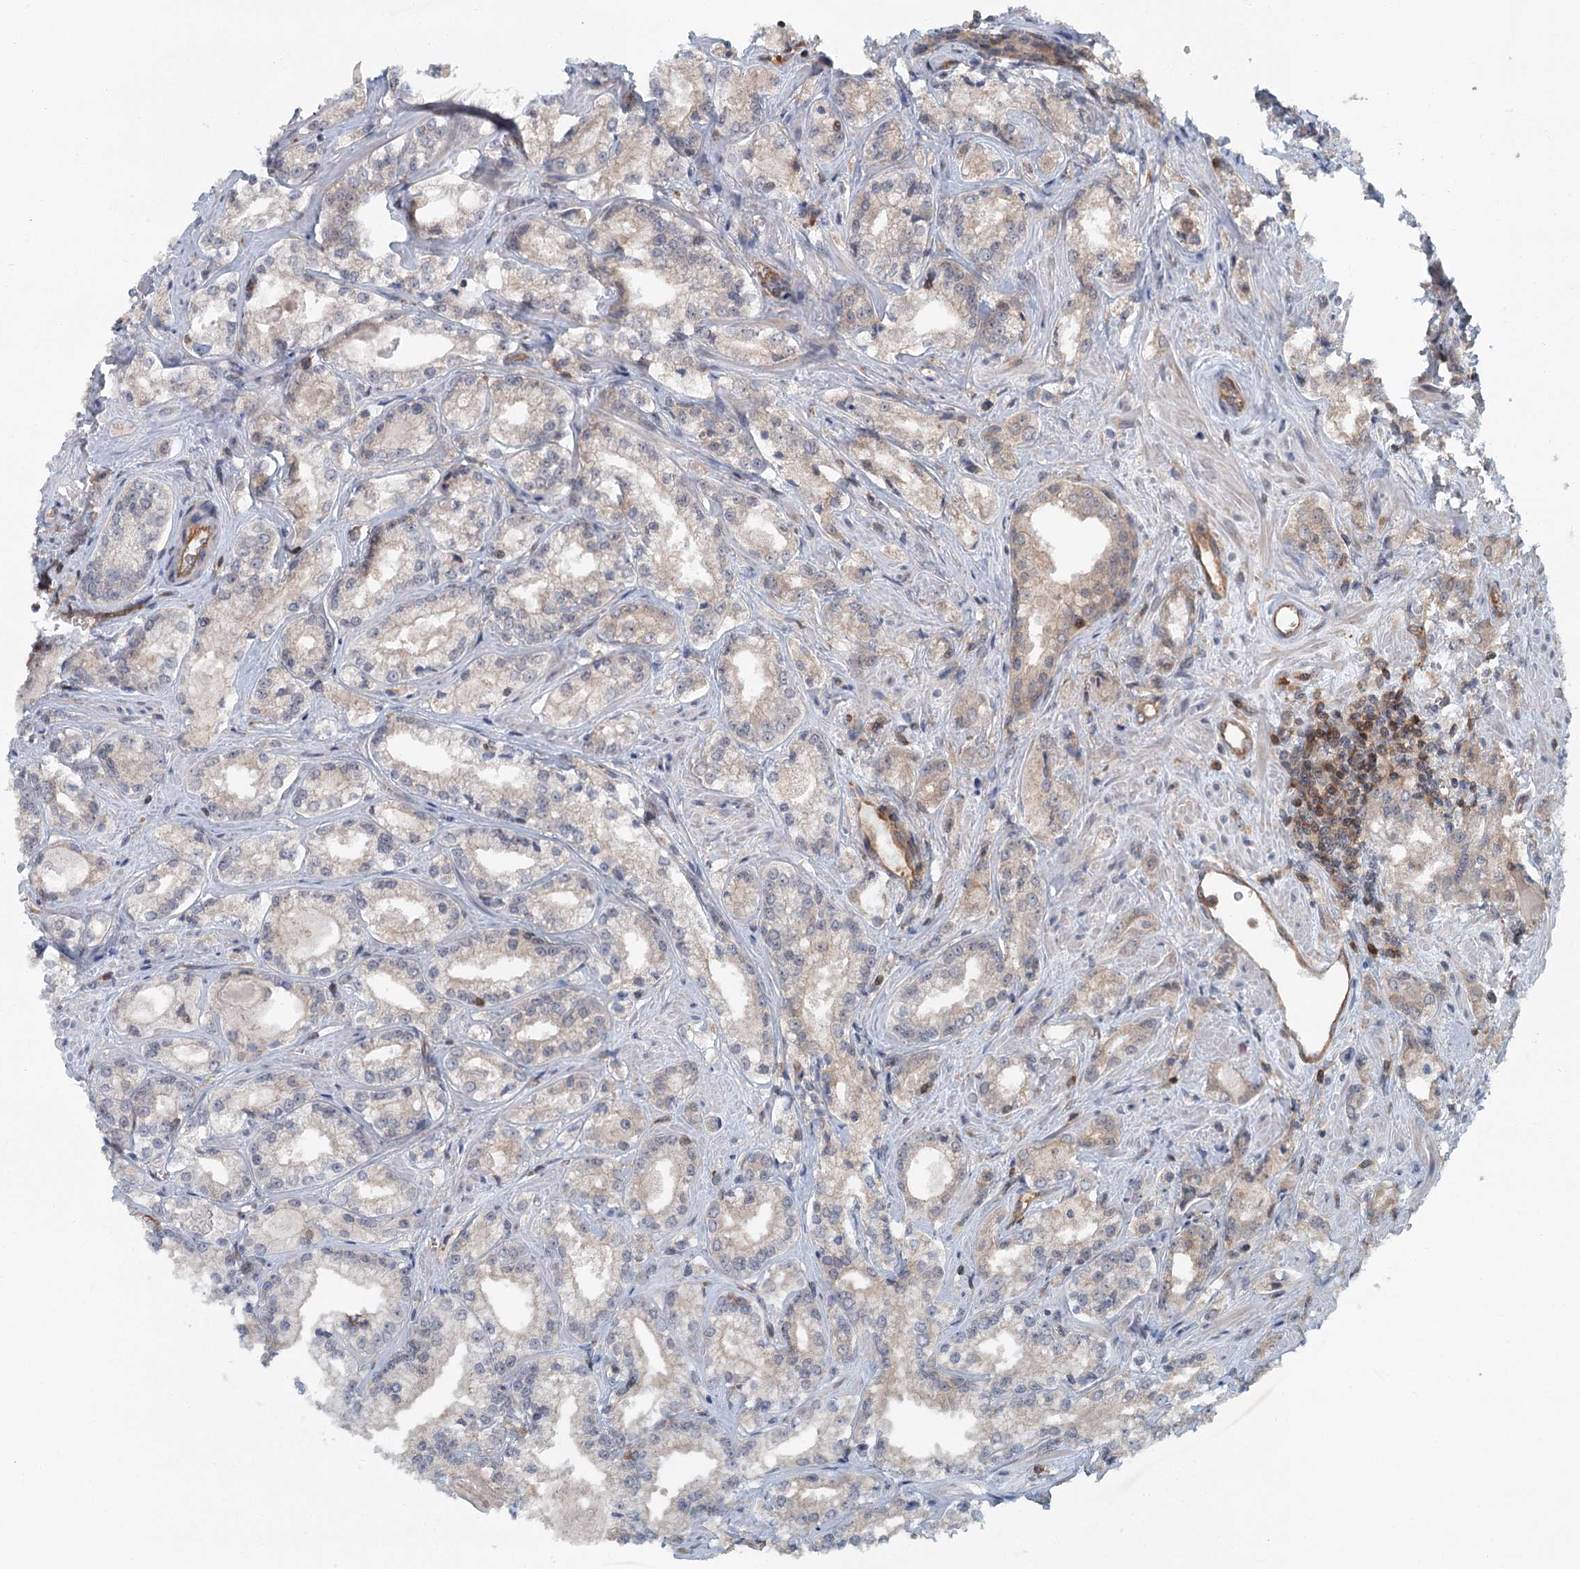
{"staining": {"intensity": "weak", "quantity": "<25%", "location": "cytoplasmic/membranous"}, "tissue": "prostate cancer", "cell_type": "Tumor cells", "image_type": "cancer", "snomed": [{"axis": "morphology", "description": "Adenocarcinoma, Low grade"}, {"axis": "topography", "description": "Prostate"}], "caption": "Adenocarcinoma (low-grade) (prostate) stained for a protein using IHC exhibits no expression tumor cells.", "gene": "ZNF527", "patient": {"sex": "male", "age": 47}}